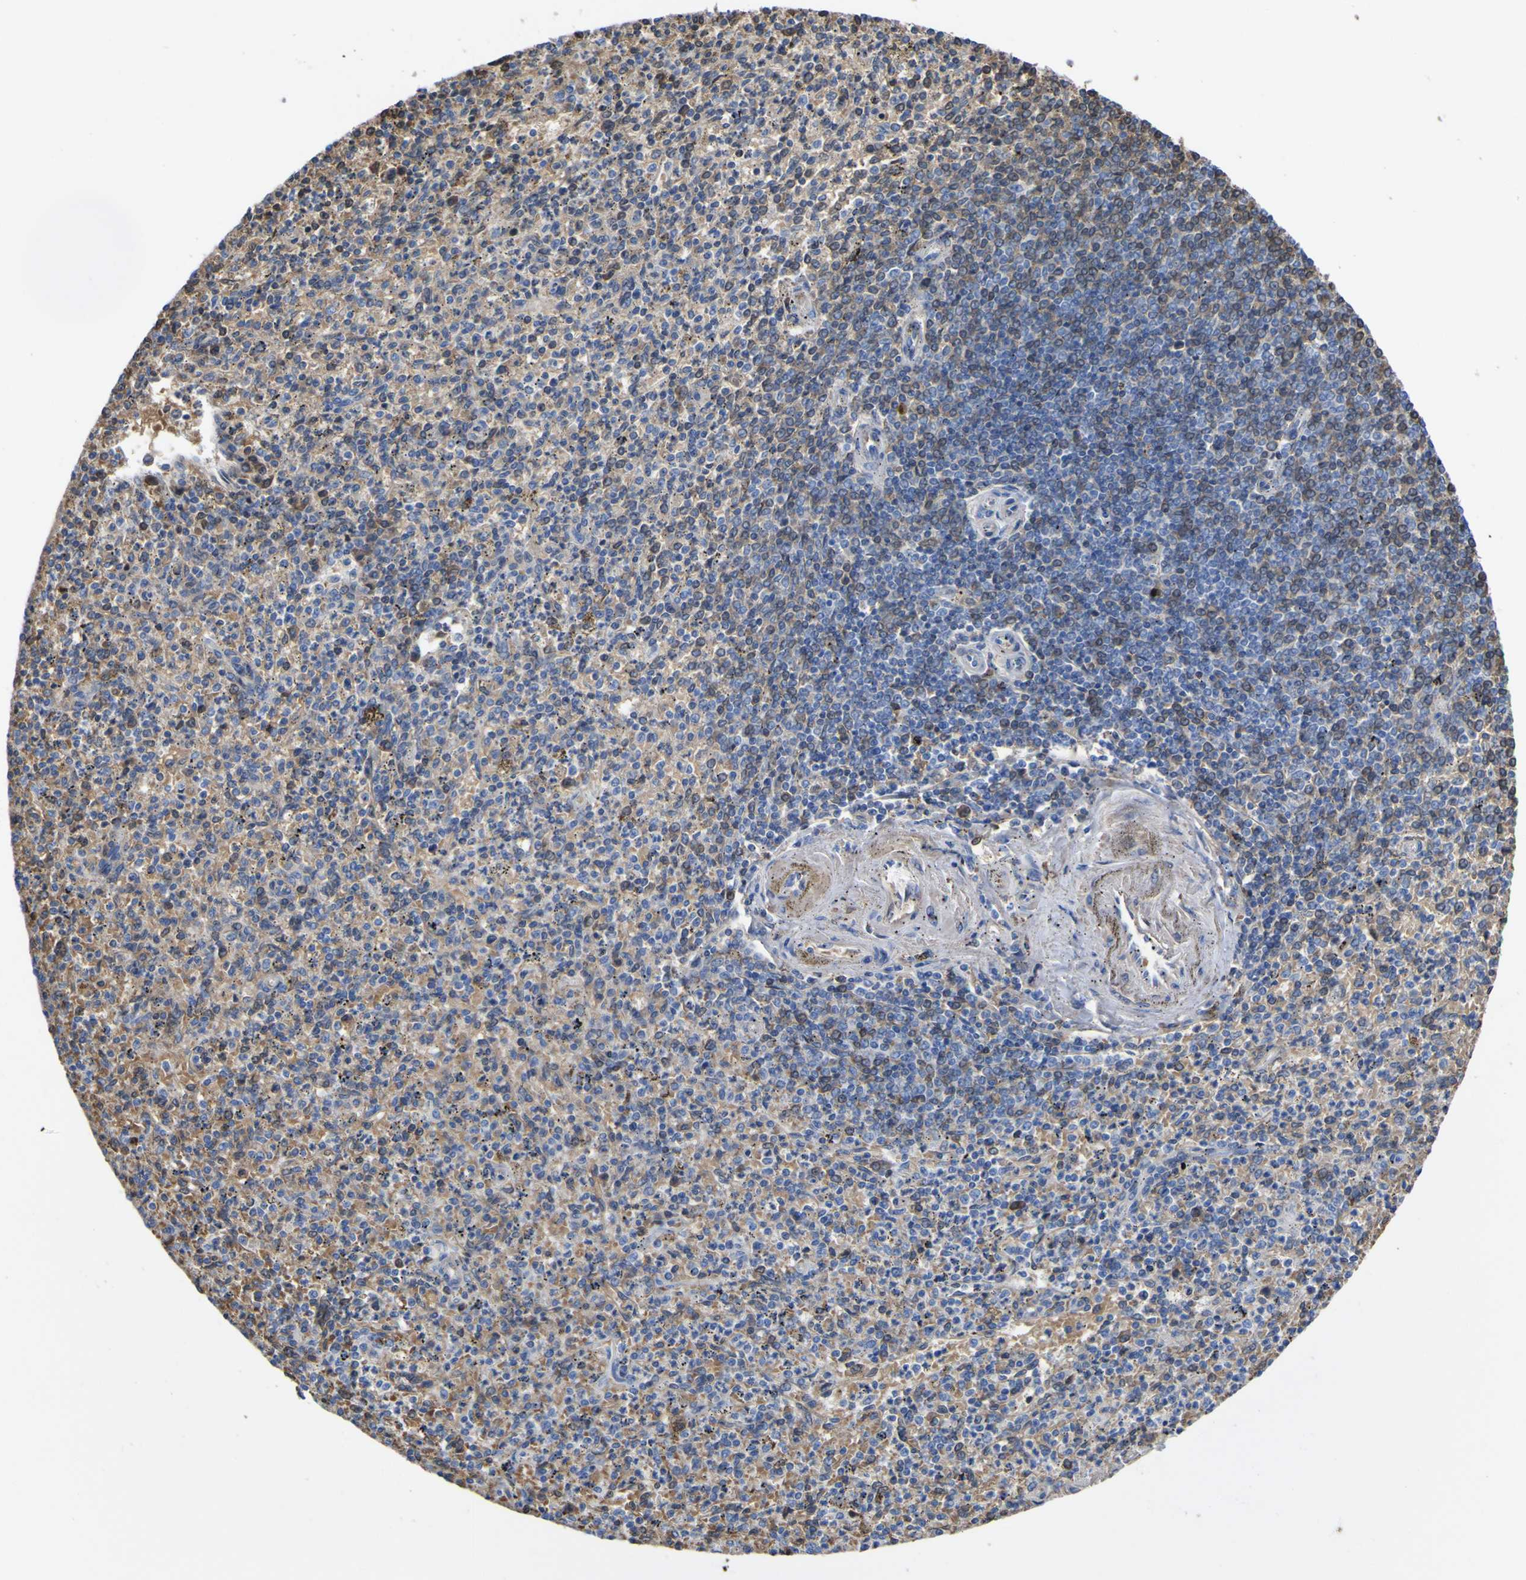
{"staining": {"intensity": "moderate", "quantity": "25%-75%", "location": "cytoplasmic/membranous"}, "tissue": "spleen", "cell_type": "Cells in red pulp", "image_type": "normal", "snomed": [{"axis": "morphology", "description": "Normal tissue, NOS"}, {"axis": "topography", "description": "Spleen"}], "caption": "Immunohistochemistry (DAB (3,3'-diaminobenzidine)) staining of benign spleen shows moderate cytoplasmic/membranous protein expression in about 25%-75% of cells in red pulp.", "gene": "GCM1", "patient": {"sex": "male", "age": 72}}